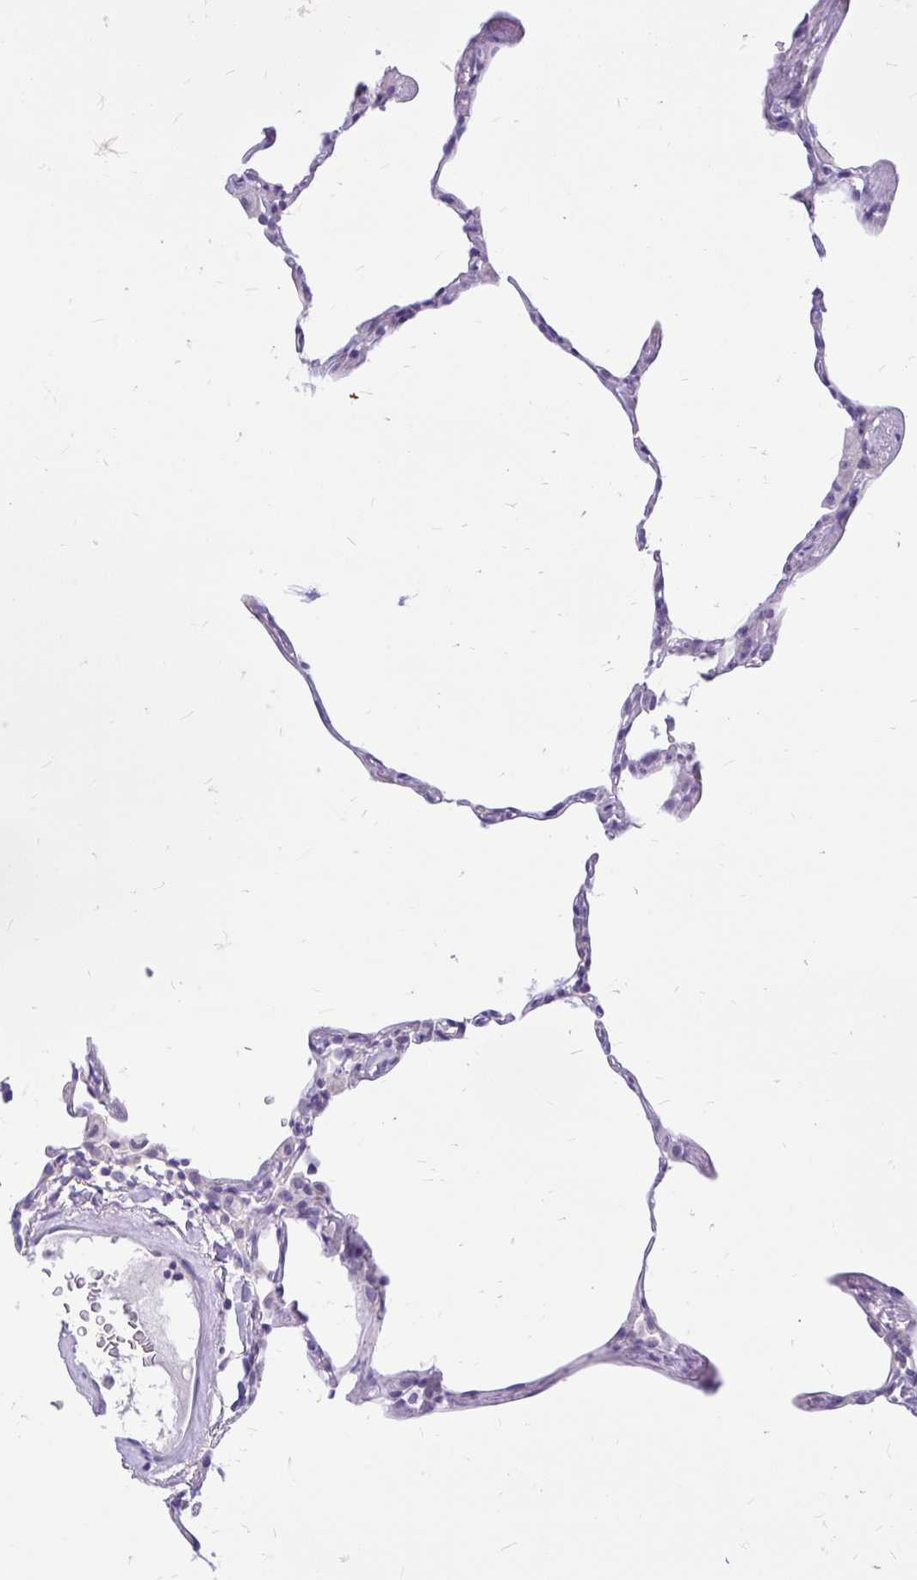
{"staining": {"intensity": "negative", "quantity": "none", "location": "none"}, "tissue": "lung", "cell_type": "Alveolar cells", "image_type": "normal", "snomed": [{"axis": "morphology", "description": "Normal tissue, NOS"}, {"axis": "topography", "description": "Lung"}], "caption": "Lung stained for a protein using immunohistochemistry exhibits no staining alveolar cells.", "gene": "MAP1LC3A", "patient": {"sex": "female", "age": 57}}